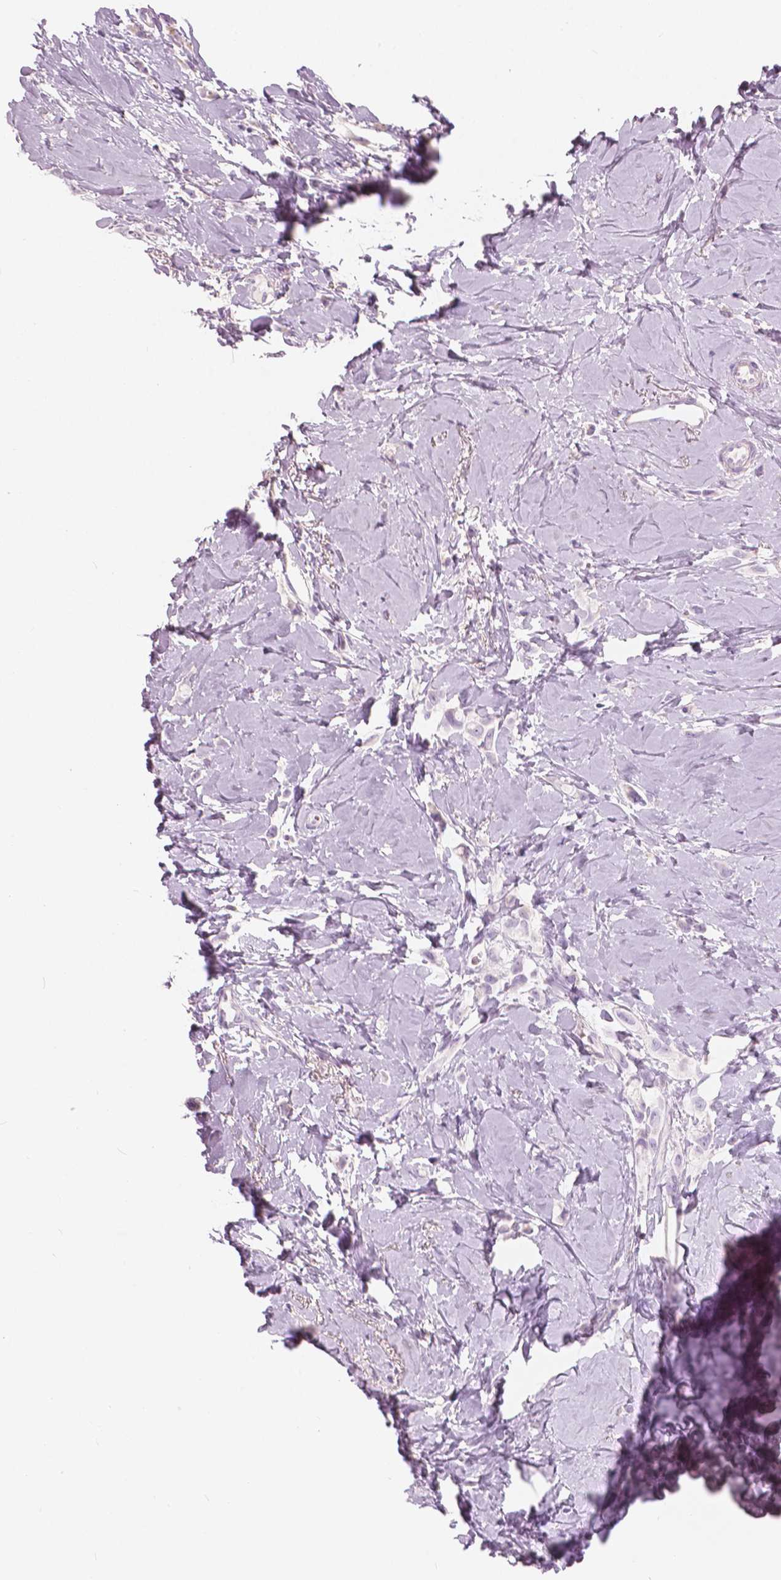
{"staining": {"intensity": "negative", "quantity": "none", "location": "none"}, "tissue": "breast cancer", "cell_type": "Tumor cells", "image_type": "cancer", "snomed": [{"axis": "morphology", "description": "Lobular carcinoma"}, {"axis": "topography", "description": "Breast"}], "caption": "Tumor cells are negative for protein expression in human breast cancer (lobular carcinoma).", "gene": "CXCR2", "patient": {"sex": "female", "age": 66}}